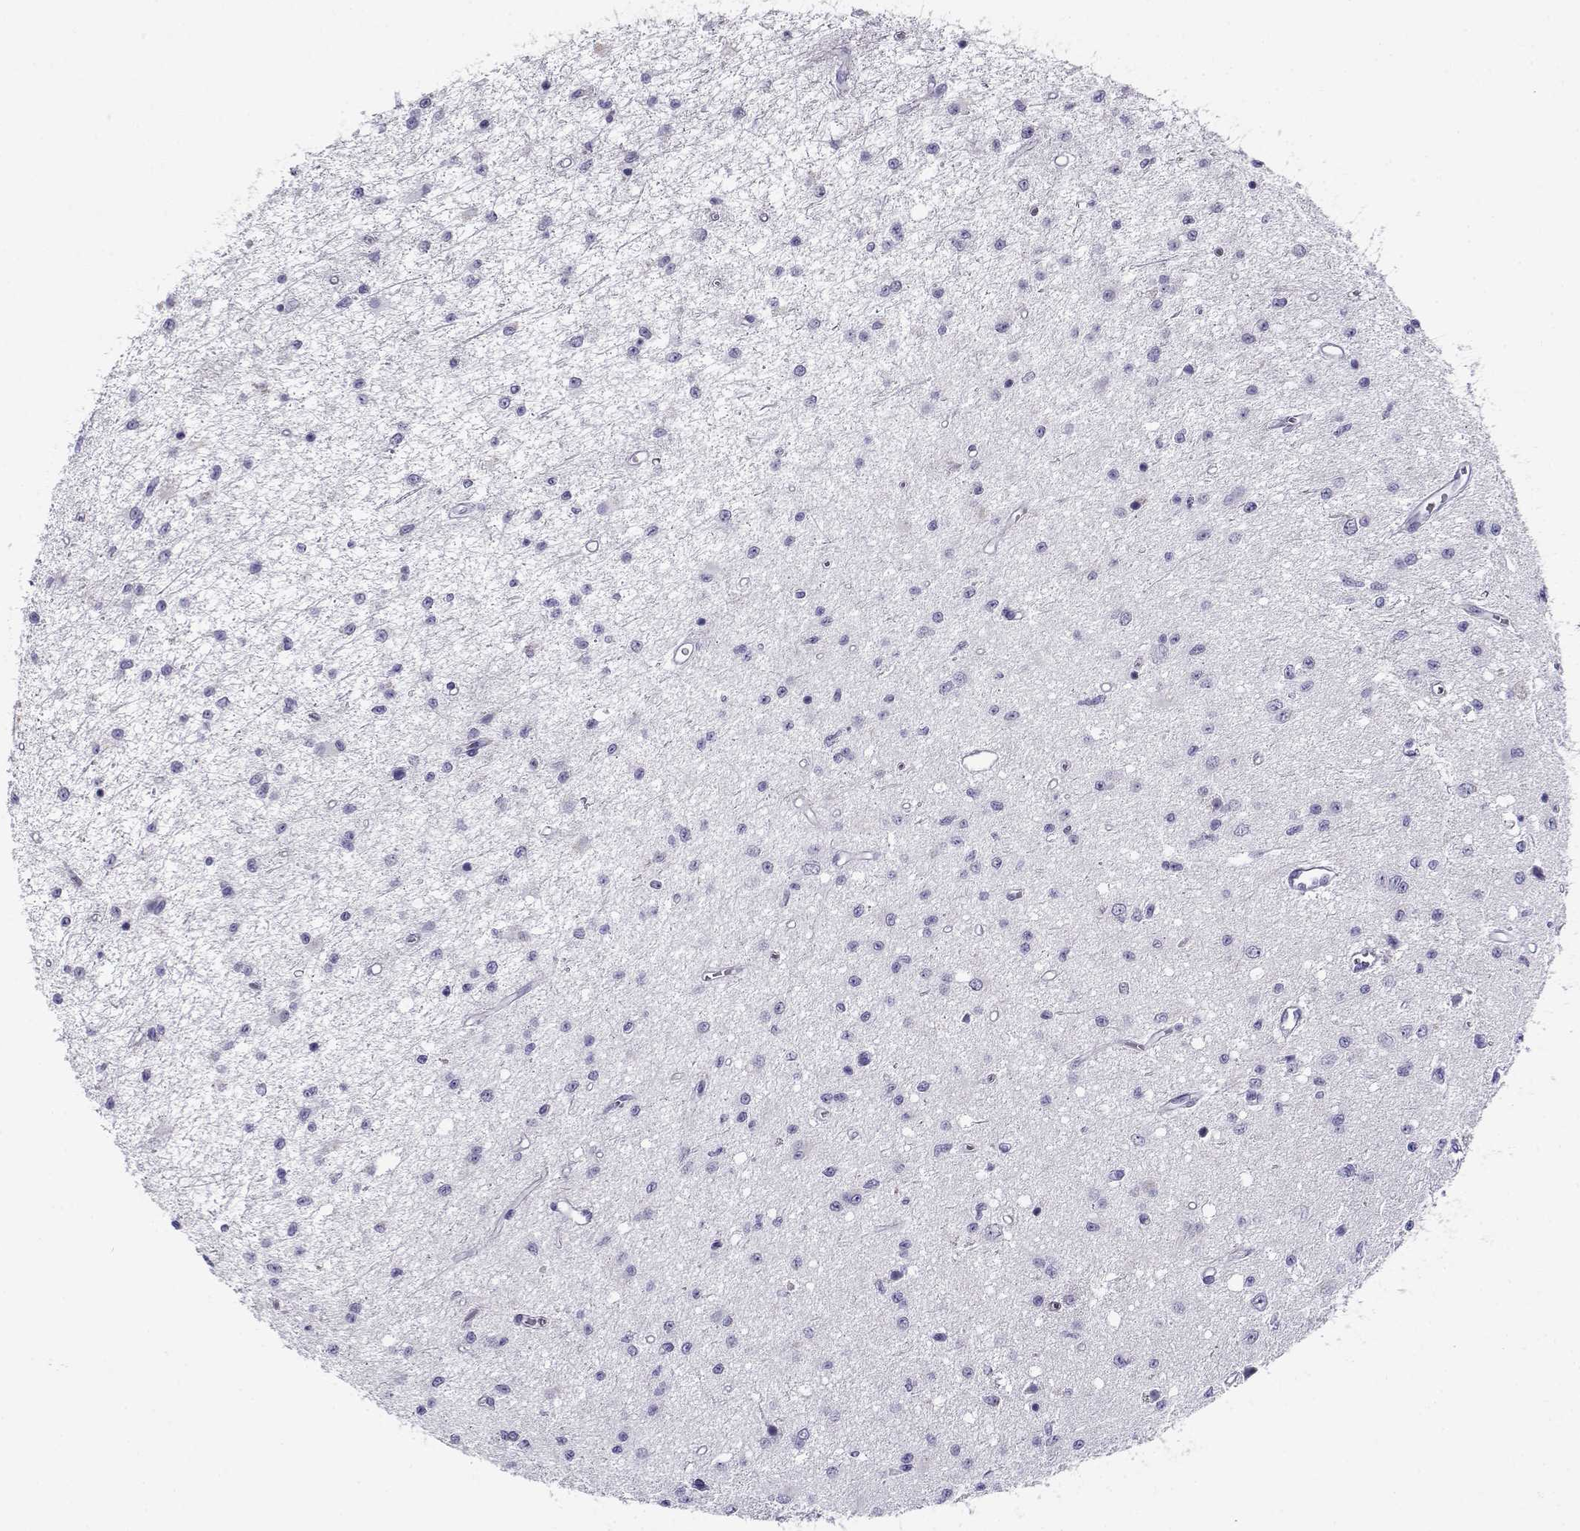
{"staining": {"intensity": "negative", "quantity": "none", "location": "none"}, "tissue": "glioma", "cell_type": "Tumor cells", "image_type": "cancer", "snomed": [{"axis": "morphology", "description": "Glioma, malignant, Low grade"}, {"axis": "topography", "description": "Brain"}], "caption": "An image of human low-grade glioma (malignant) is negative for staining in tumor cells.", "gene": "RHOXF2", "patient": {"sex": "female", "age": 45}}